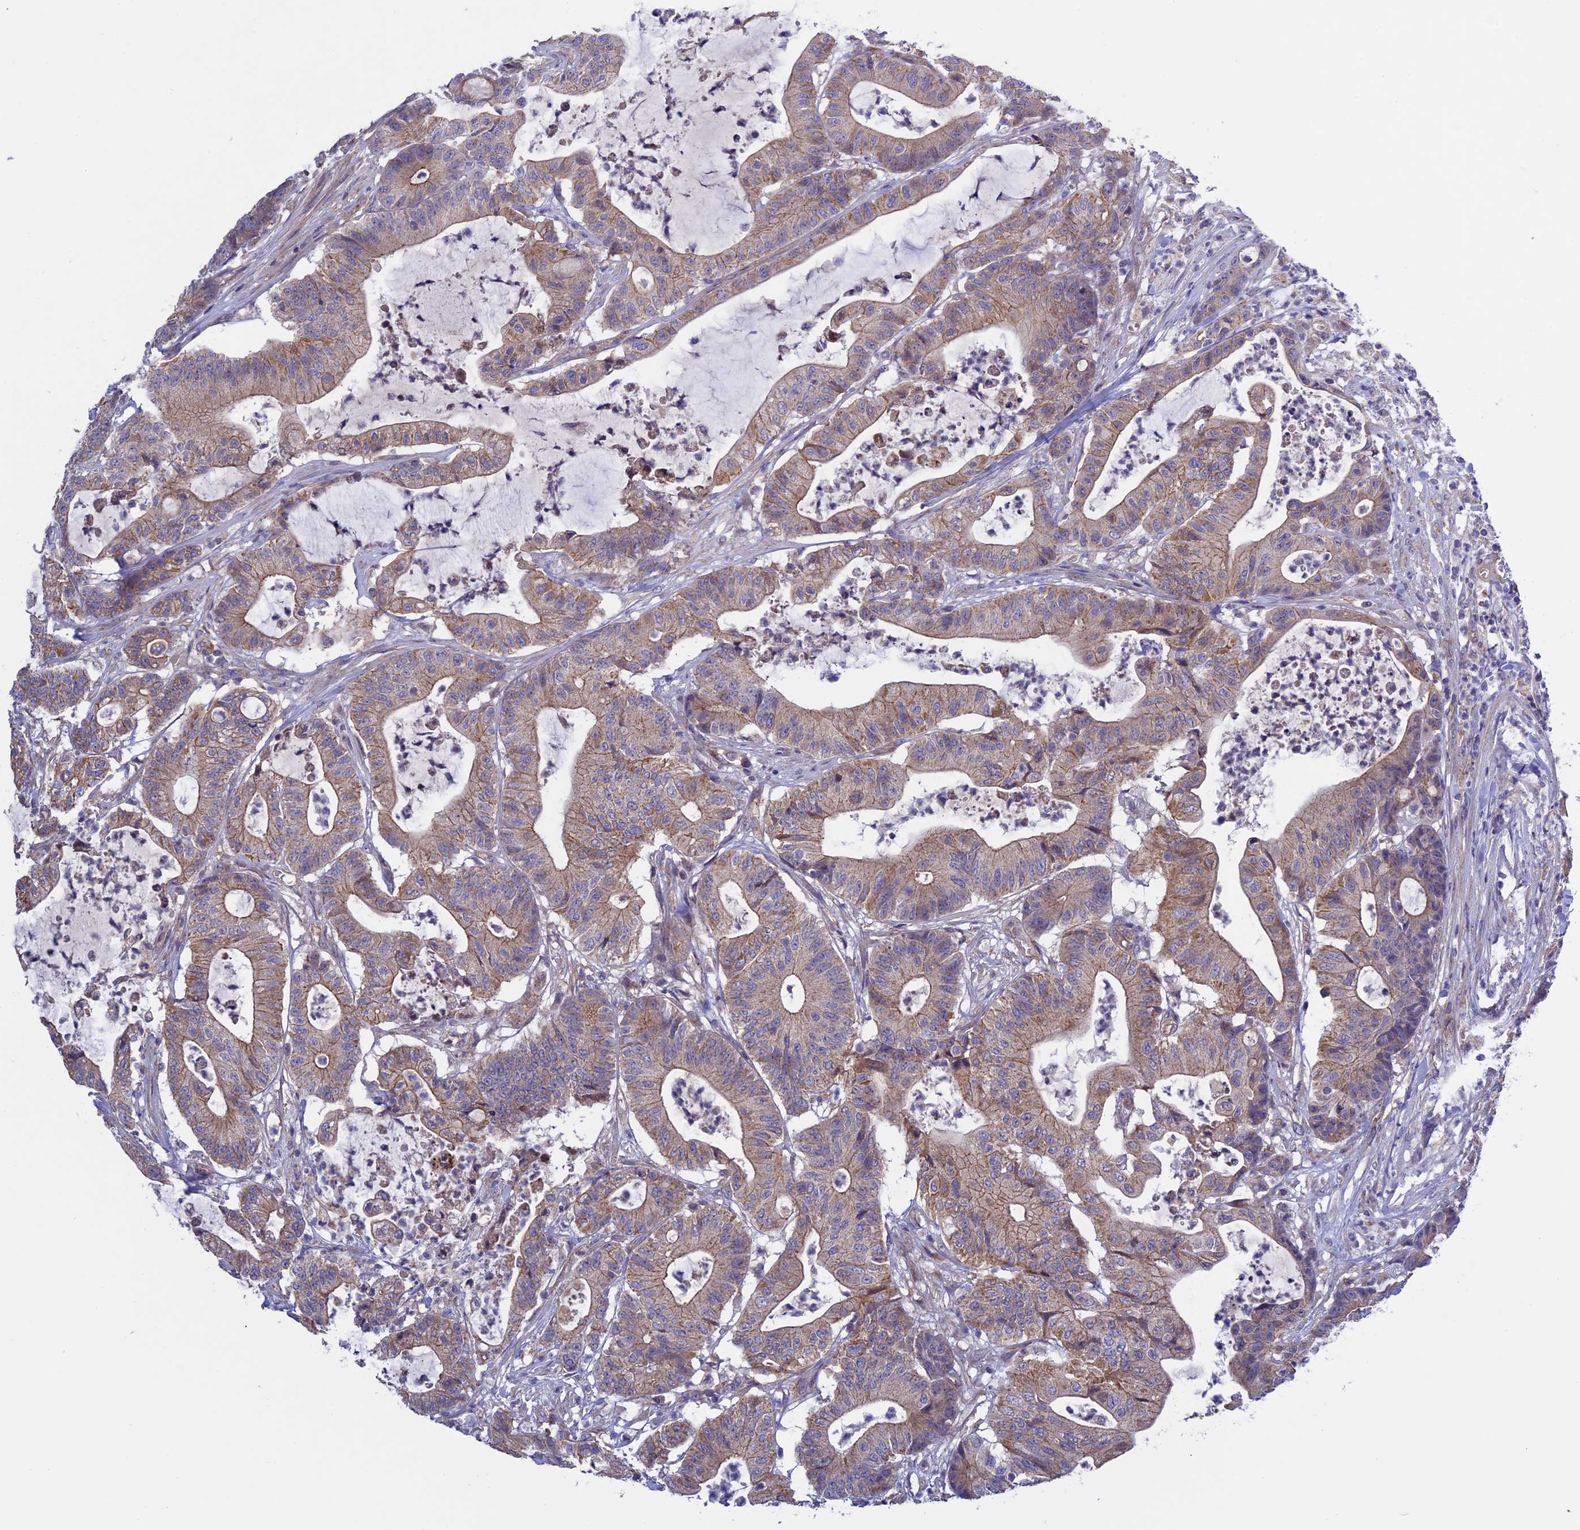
{"staining": {"intensity": "moderate", "quantity": ">75%", "location": "cytoplasmic/membranous"}, "tissue": "colorectal cancer", "cell_type": "Tumor cells", "image_type": "cancer", "snomed": [{"axis": "morphology", "description": "Adenocarcinoma, NOS"}, {"axis": "topography", "description": "Colon"}], "caption": "Protein analysis of colorectal cancer tissue demonstrates moderate cytoplasmic/membranous staining in about >75% of tumor cells. Using DAB (3,3'-diaminobenzidine) (brown) and hematoxylin (blue) stains, captured at high magnification using brightfield microscopy.", "gene": "ETFDH", "patient": {"sex": "female", "age": 84}}